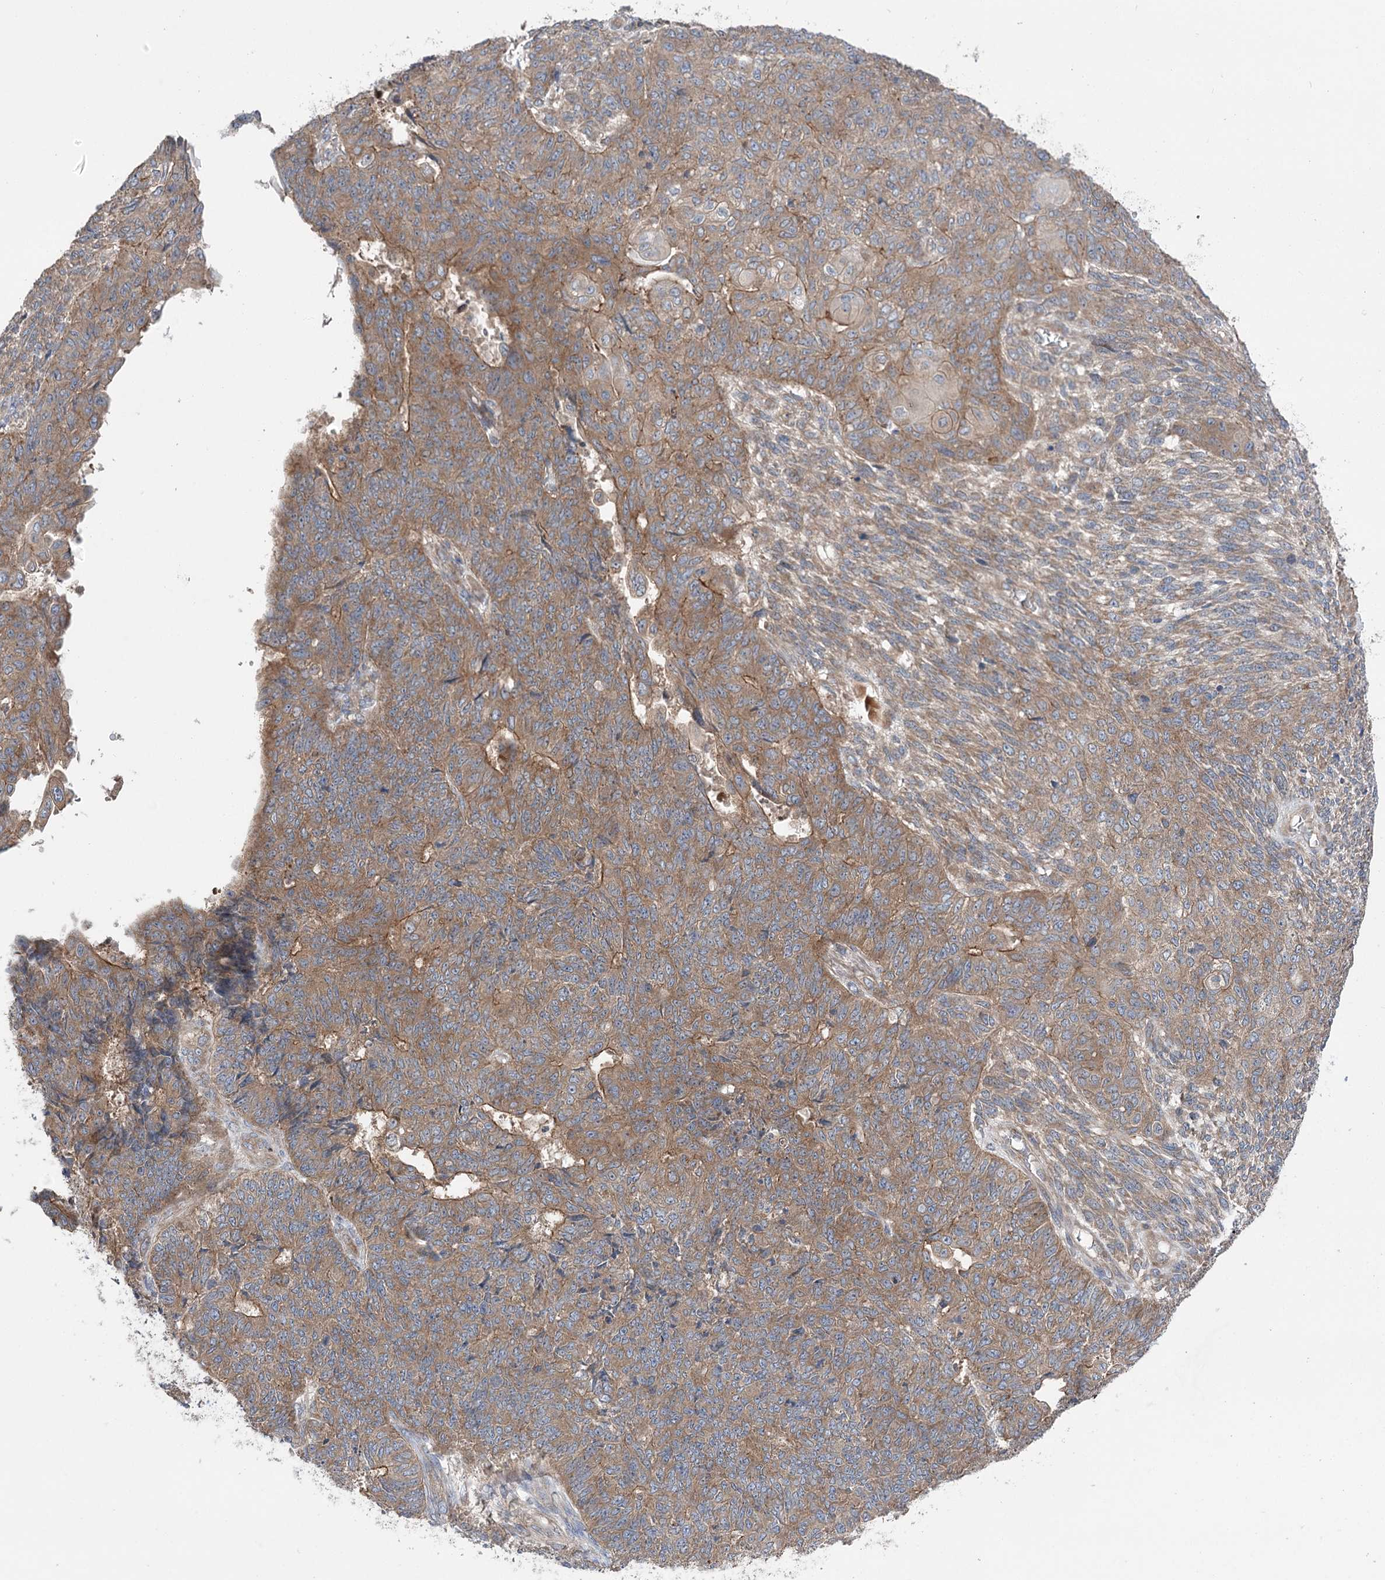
{"staining": {"intensity": "moderate", "quantity": ">75%", "location": "cytoplasmic/membranous"}, "tissue": "endometrial cancer", "cell_type": "Tumor cells", "image_type": "cancer", "snomed": [{"axis": "morphology", "description": "Adenocarcinoma, NOS"}, {"axis": "topography", "description": "Endometrium"}], "caption": "Endometrial adenocarcinoma stained for a protein (brown) reveals moderate cytoplasmic/membranous positive expression in approximately >75% of tumor cells.", "gene": "VPS37B", "patient": {"sex": "female", "age": 32}}